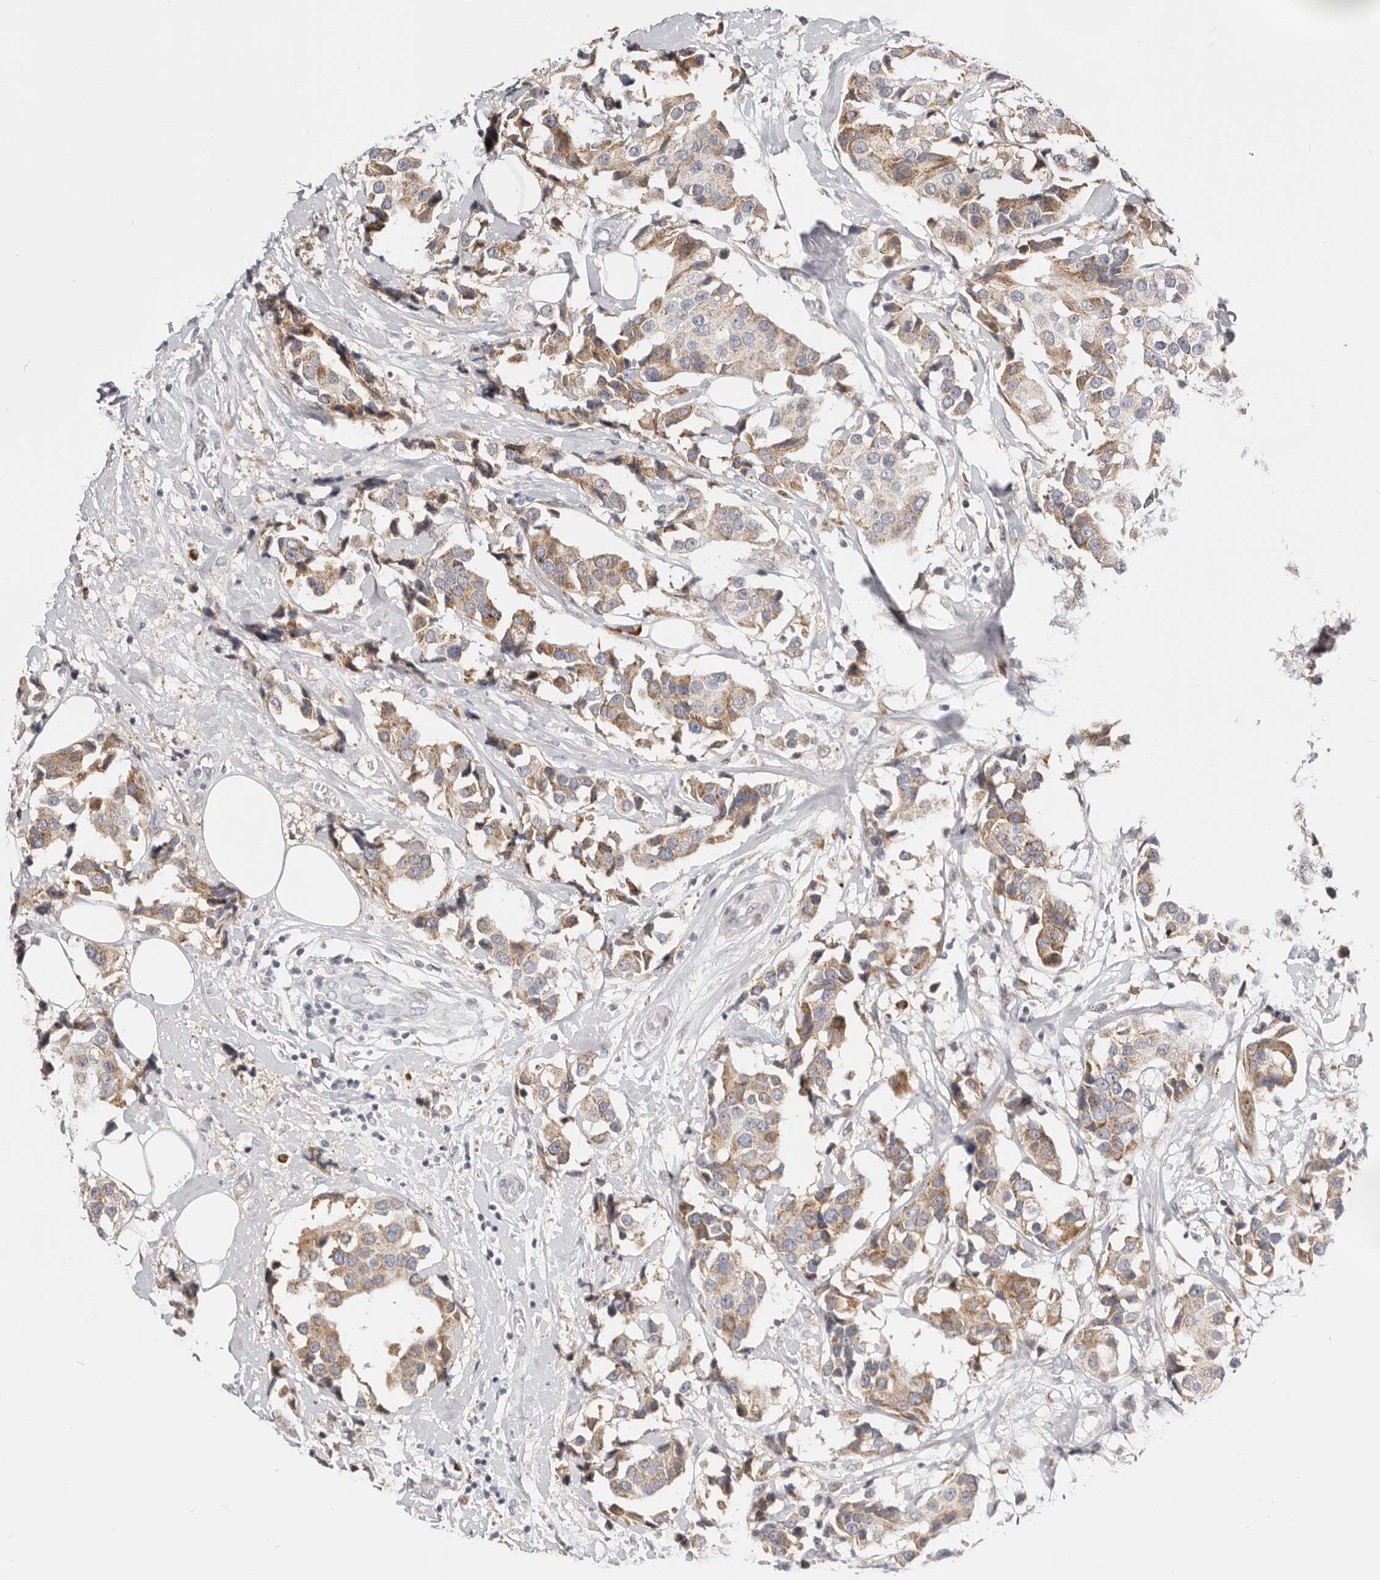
{"staining": {"intensity": "weak", "quantity": "25%-75%", "location": "cytoplasmic/membranous"}, "tissue": "breast cancer", "cell_type": "Tumor cells", "image_type": "cancer", "snomed": [{"axis": "morphology", "description": "Normal tissue, NOS"}, {"axis": "morphology", "description": "Duct carcinoma"}, {"axis": "topography", "description": "Breast"}], "caption": "Protein expression analysis of human breast infiltrating ductal carcinoma reveals weak cytoplasmic/membranous expression in approximately 25%-75% of tumor cells.", "gene": "IL32", "patient": {"sex": "female", "age": 39}}